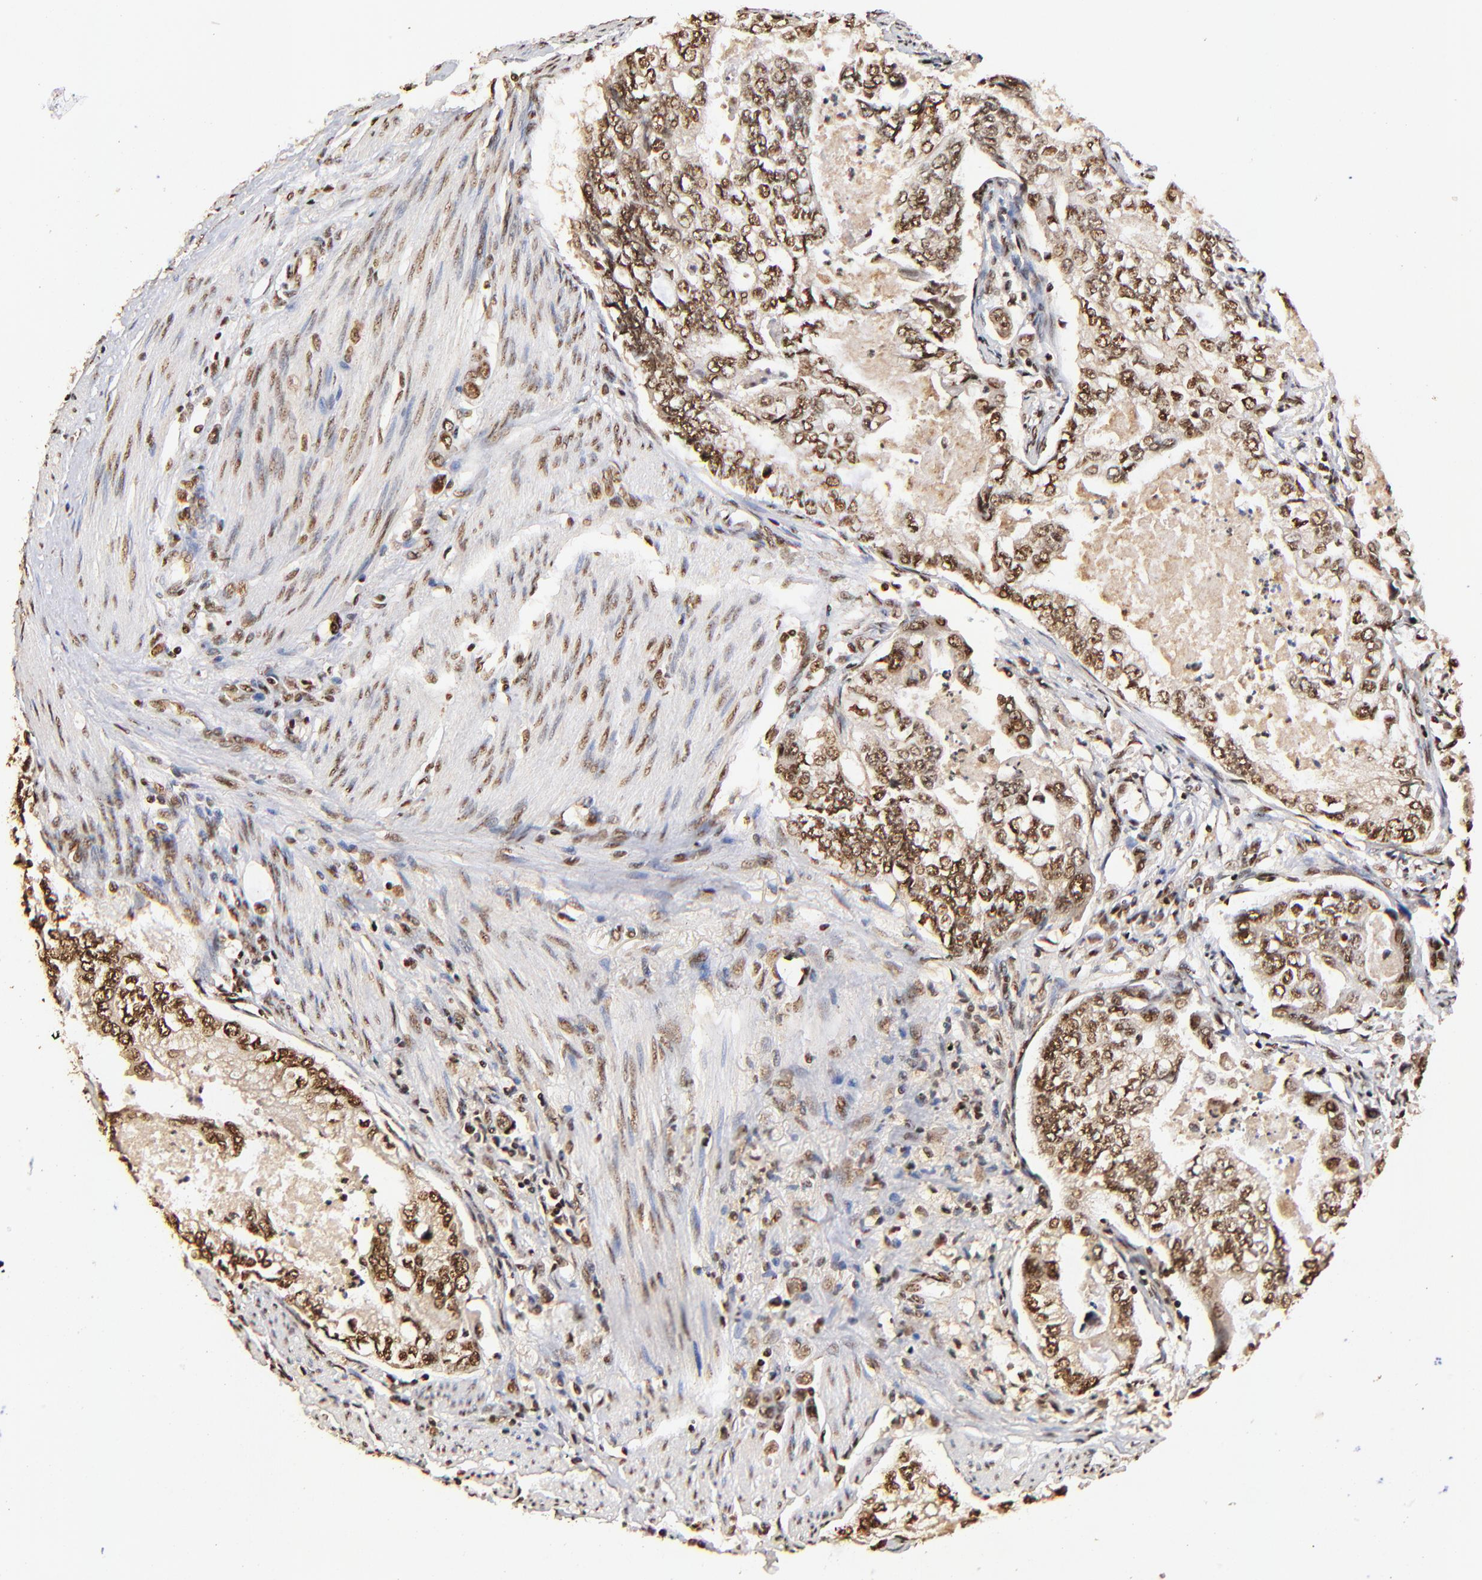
{"staining": {"intensity": "strong", "quantity": ">75%", "location": "cytoplasmic/membranous,nuclear"}, "tissue": "stomach cancer", "cell_type": "Tumor cells", "image_type": "cancer", "snomed": [{"axis": "morphology", "description": "Adenocarcinoma, NOS"}, {"axis": "topography", "description": "Pancreas"}, {"axis": "topography", "description": "Stomach, upper"}], "caption": "Stomach cancer (adenocarcinoma) stained with a brown dye displays strong cytoplasmic/membranous and nuclear positive positivity in about >75% of tumor cells.", "gene": "MED12", "patient": {"sex": "male", "age": 77}}